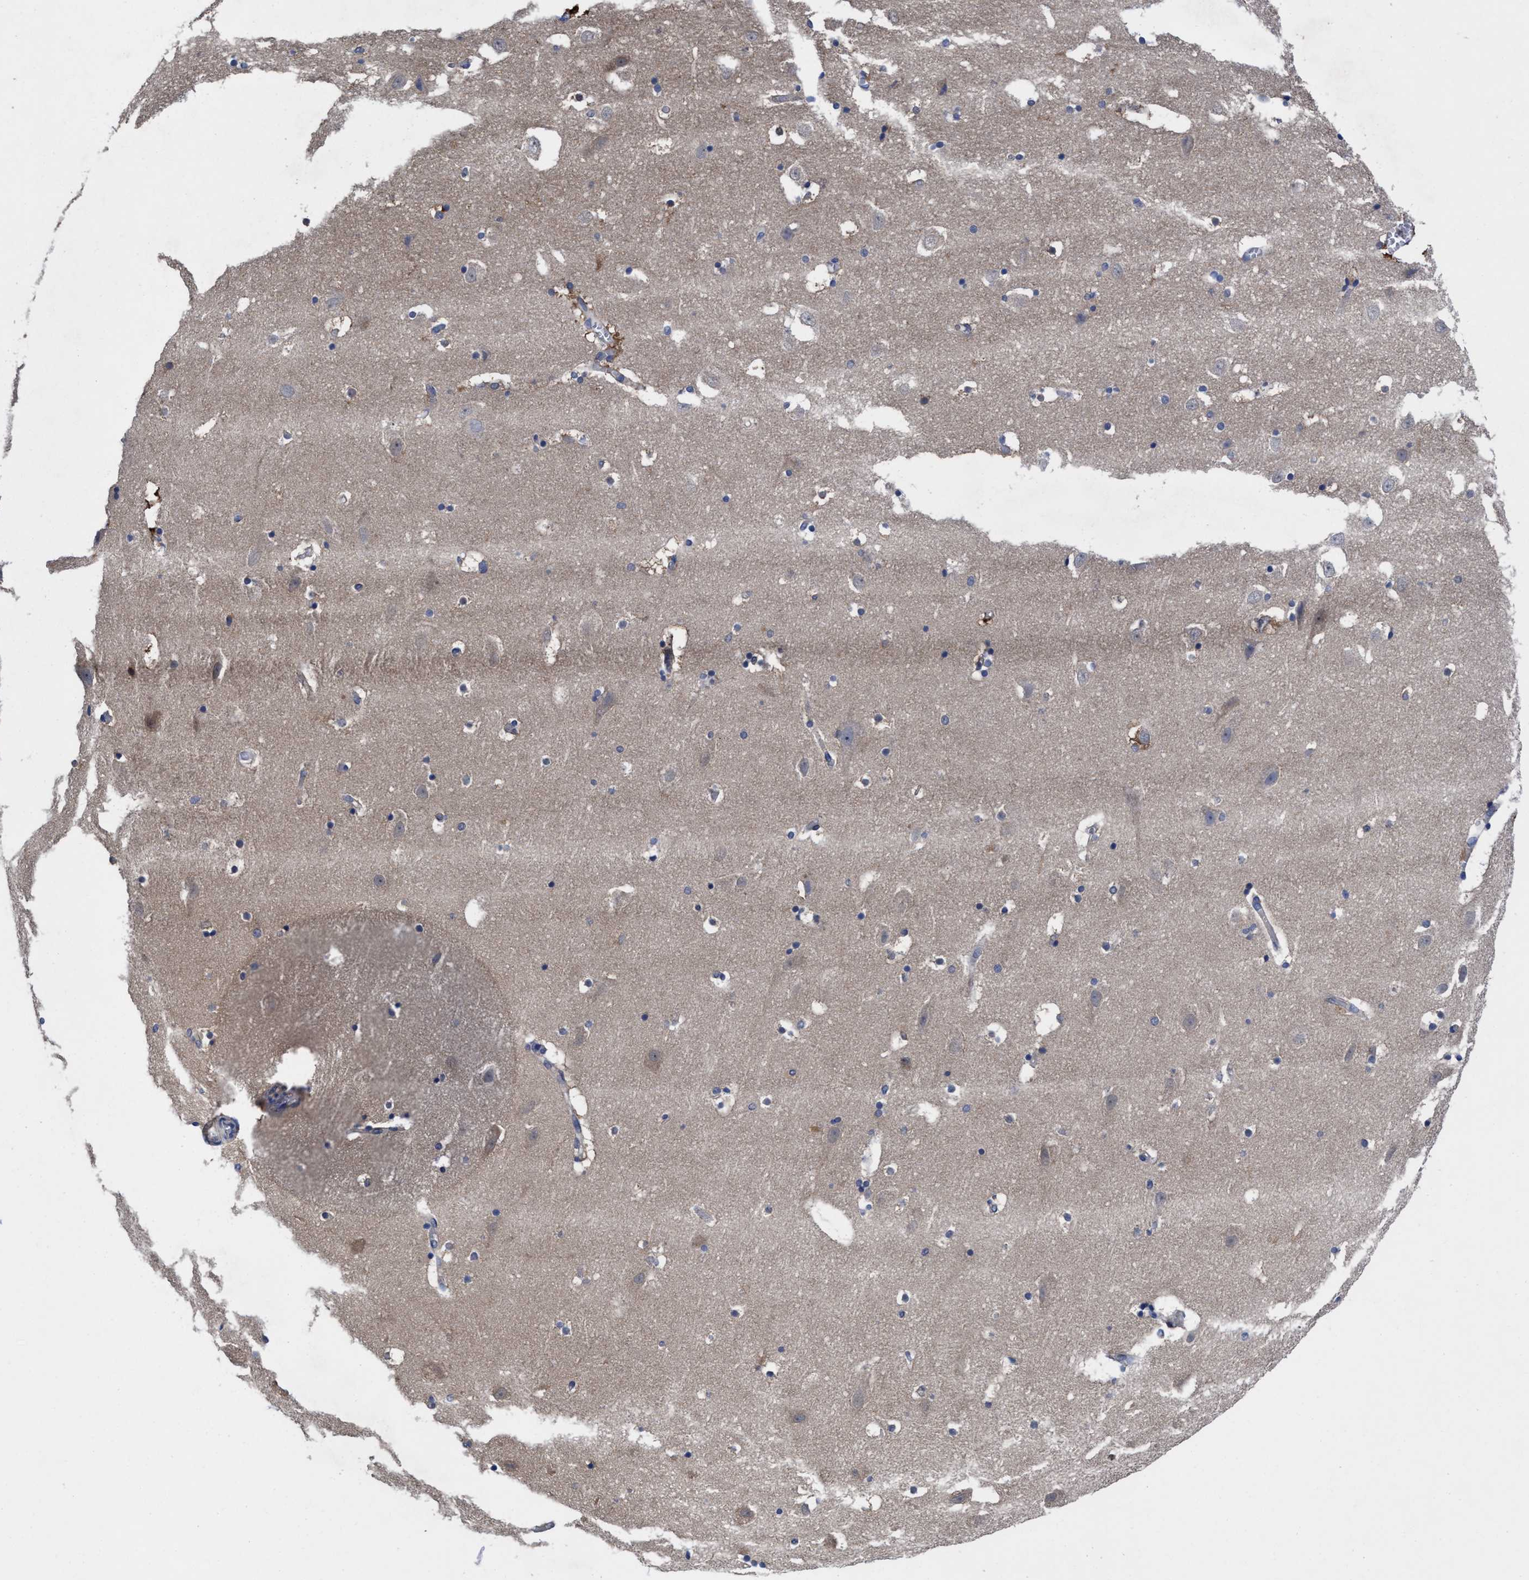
{"staining": {"intensity": "weak", "quantity": "<25%", "location": "cytoplasmic/membranous"}, "tissue": "hippocampus", "cell_type": "Glial cells", "image_type": "normal", "snomed": [{"axis": "morphology", "description": "Normal tissue, NOS"}, {"axis": "topography", "description": "Hippocampus"}], "caption": "Immunohistochemistry of benign human hippocampus exhibits no staining in glial cells.", "gene": "TXNDC17", "patient": {"sex": "male", "age": 45}}